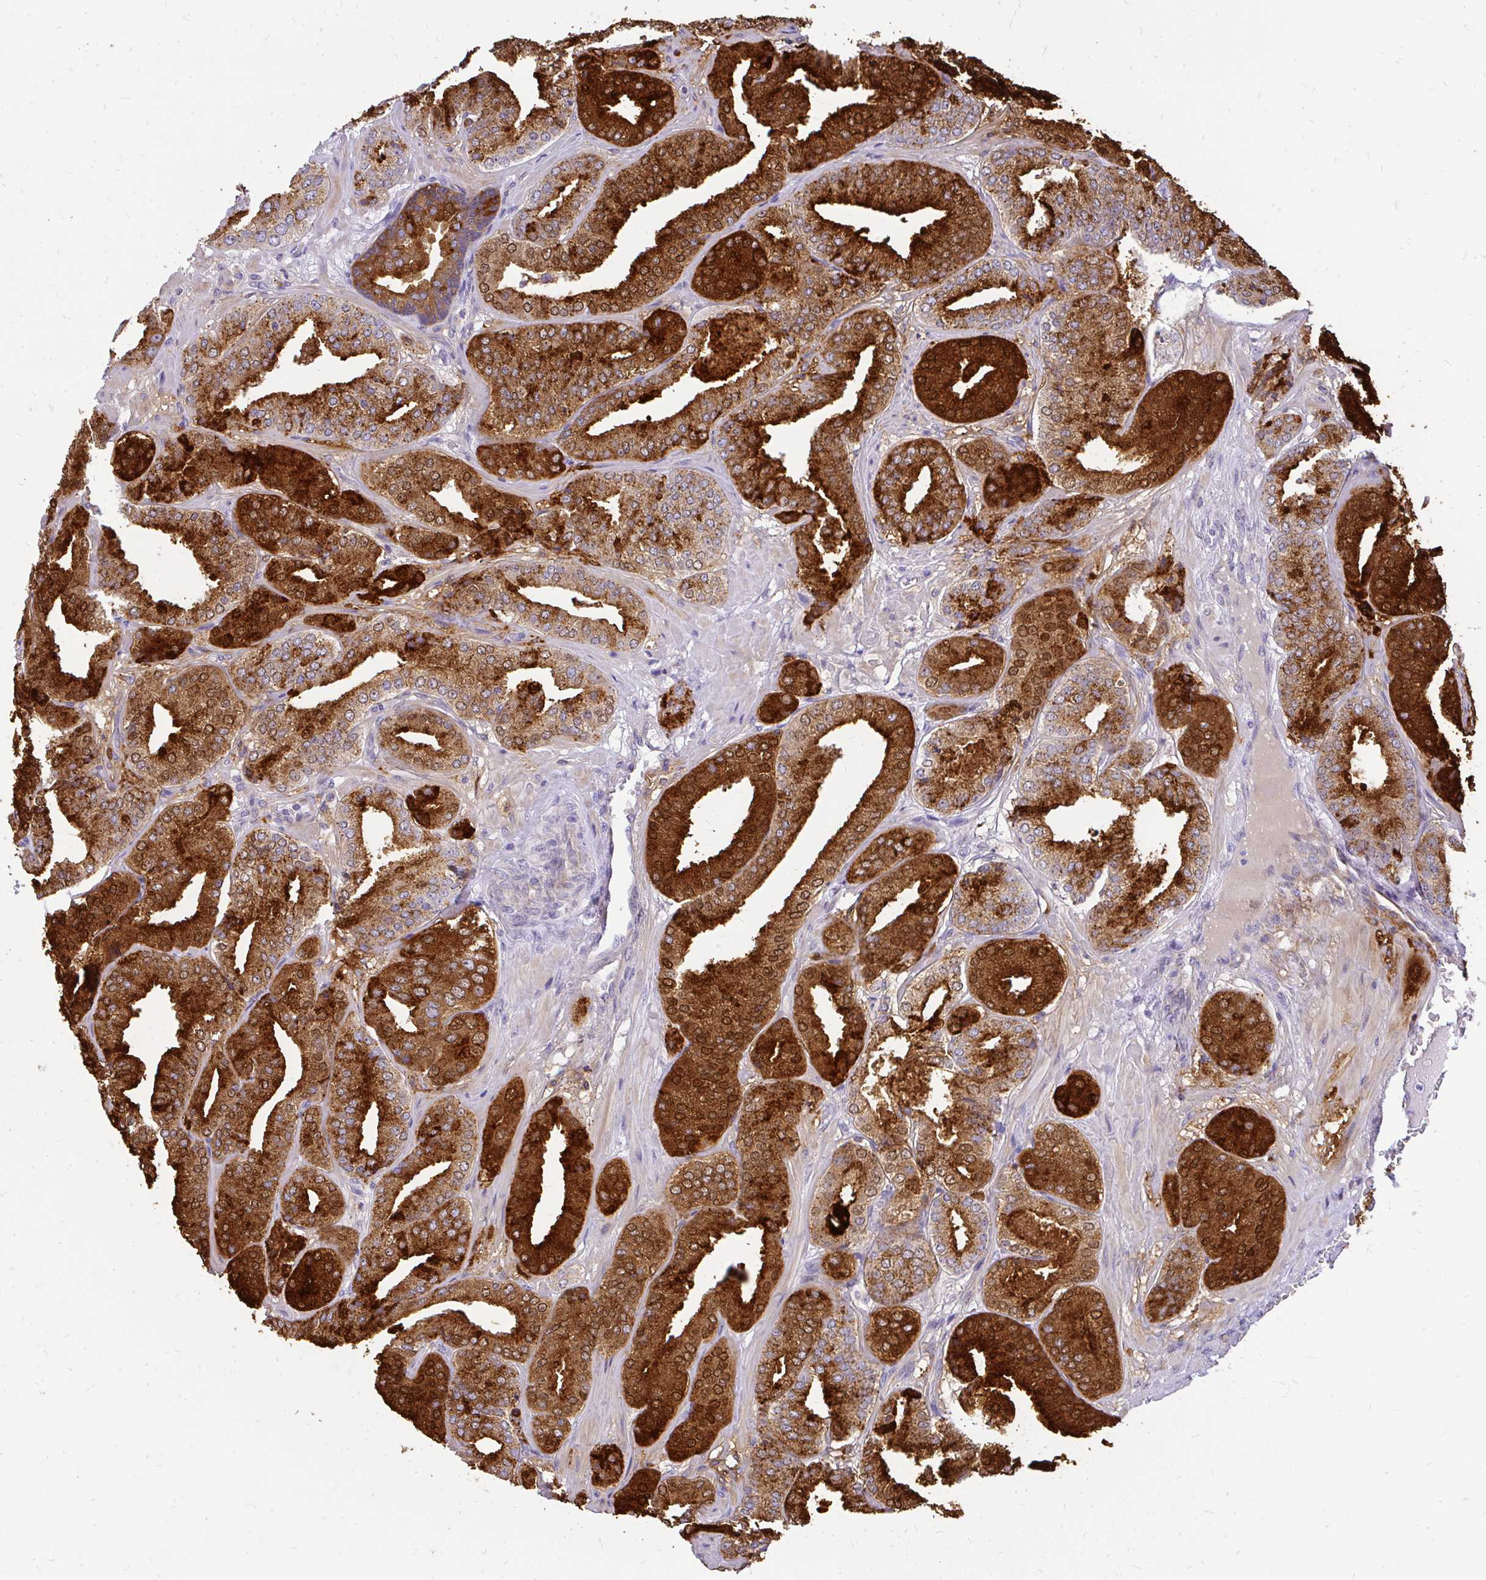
{"staining": {"intensity": "strong", "quantity": ">75%", "location": "cytoplasmic/membranous,nuclear"}, "tissue": "prostate cancer", "cell_type": "Tumor cells", "image_type": "cancer", "snomed": [{"axis": "morphology", "description": "Adenocarcinoma, High grade"}, {"axis": "topography", "description": "Prostate"}], "caption": "Human adenocarcinoma (high-grade) (prostate) stained with a brown dye exhibits strong cytoplasmic/membranous and nuclear positive expression in about >75% of tumor cells.", "gene": "FAM83C", "patient": {"sex": "male", "age": 63}}